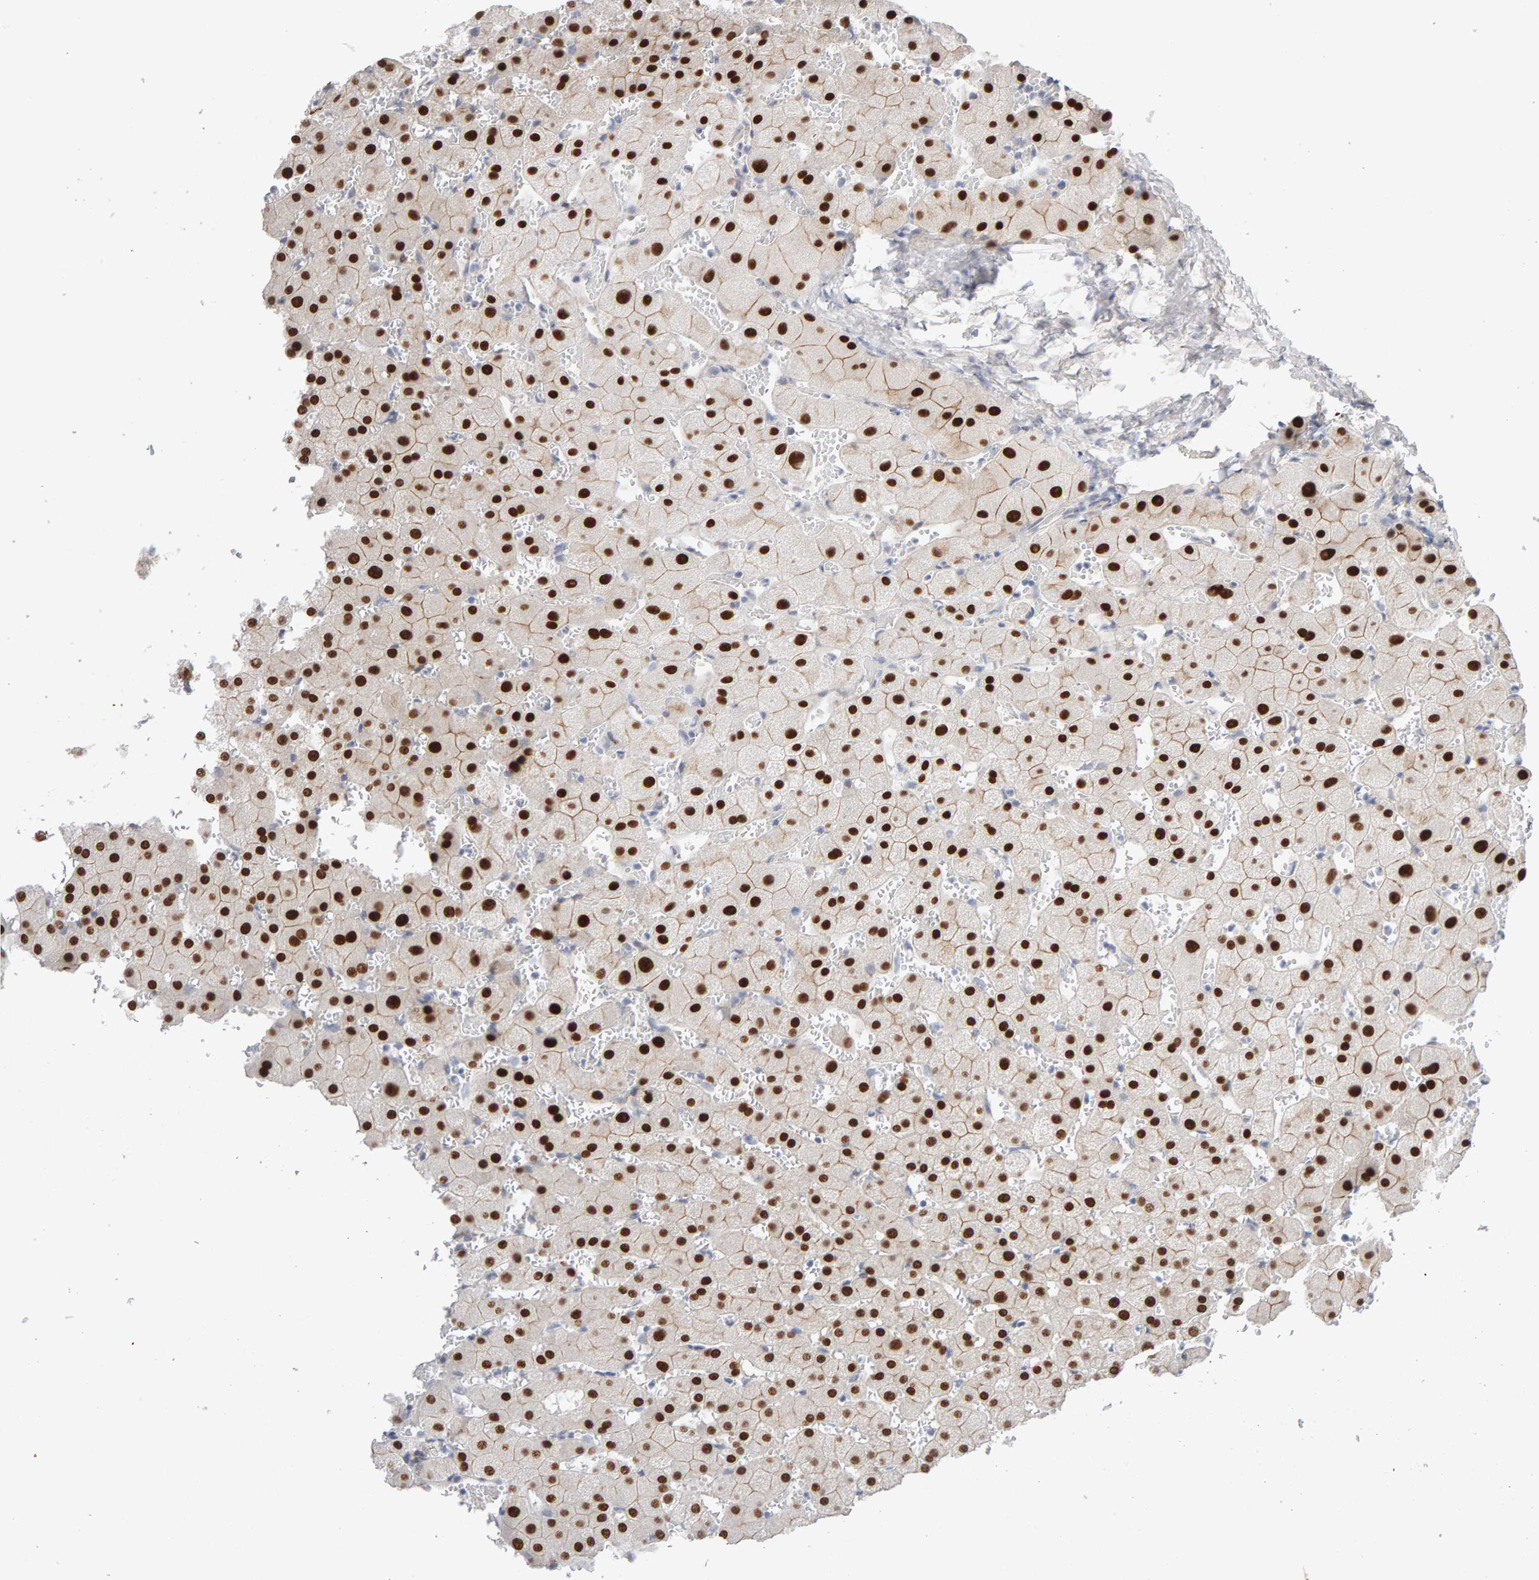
{"staining": {"intensity": "negative", "quantity": "none", "location": "none"}, "tissue": "liver", "cell_type": "Cholangiocytes", "image_type": "normal", "snomed": [{"axis": "morphology", "description": "Normal tissue, NOS"}, {"axis": "topography", "description": "Liver"}], "caption": "High magnification brightfield microscopy of unremarkable liver stained with DAB (brown) and counterstained with hematoxylin (blue): cholangiocytes show no significant expression. (DAB (3,3'-diaminobenzidine) immunohistochemistry (IHC), high magnification).", "gene": "HNF4A", "patient": {"sex": "female", "age": 63}}